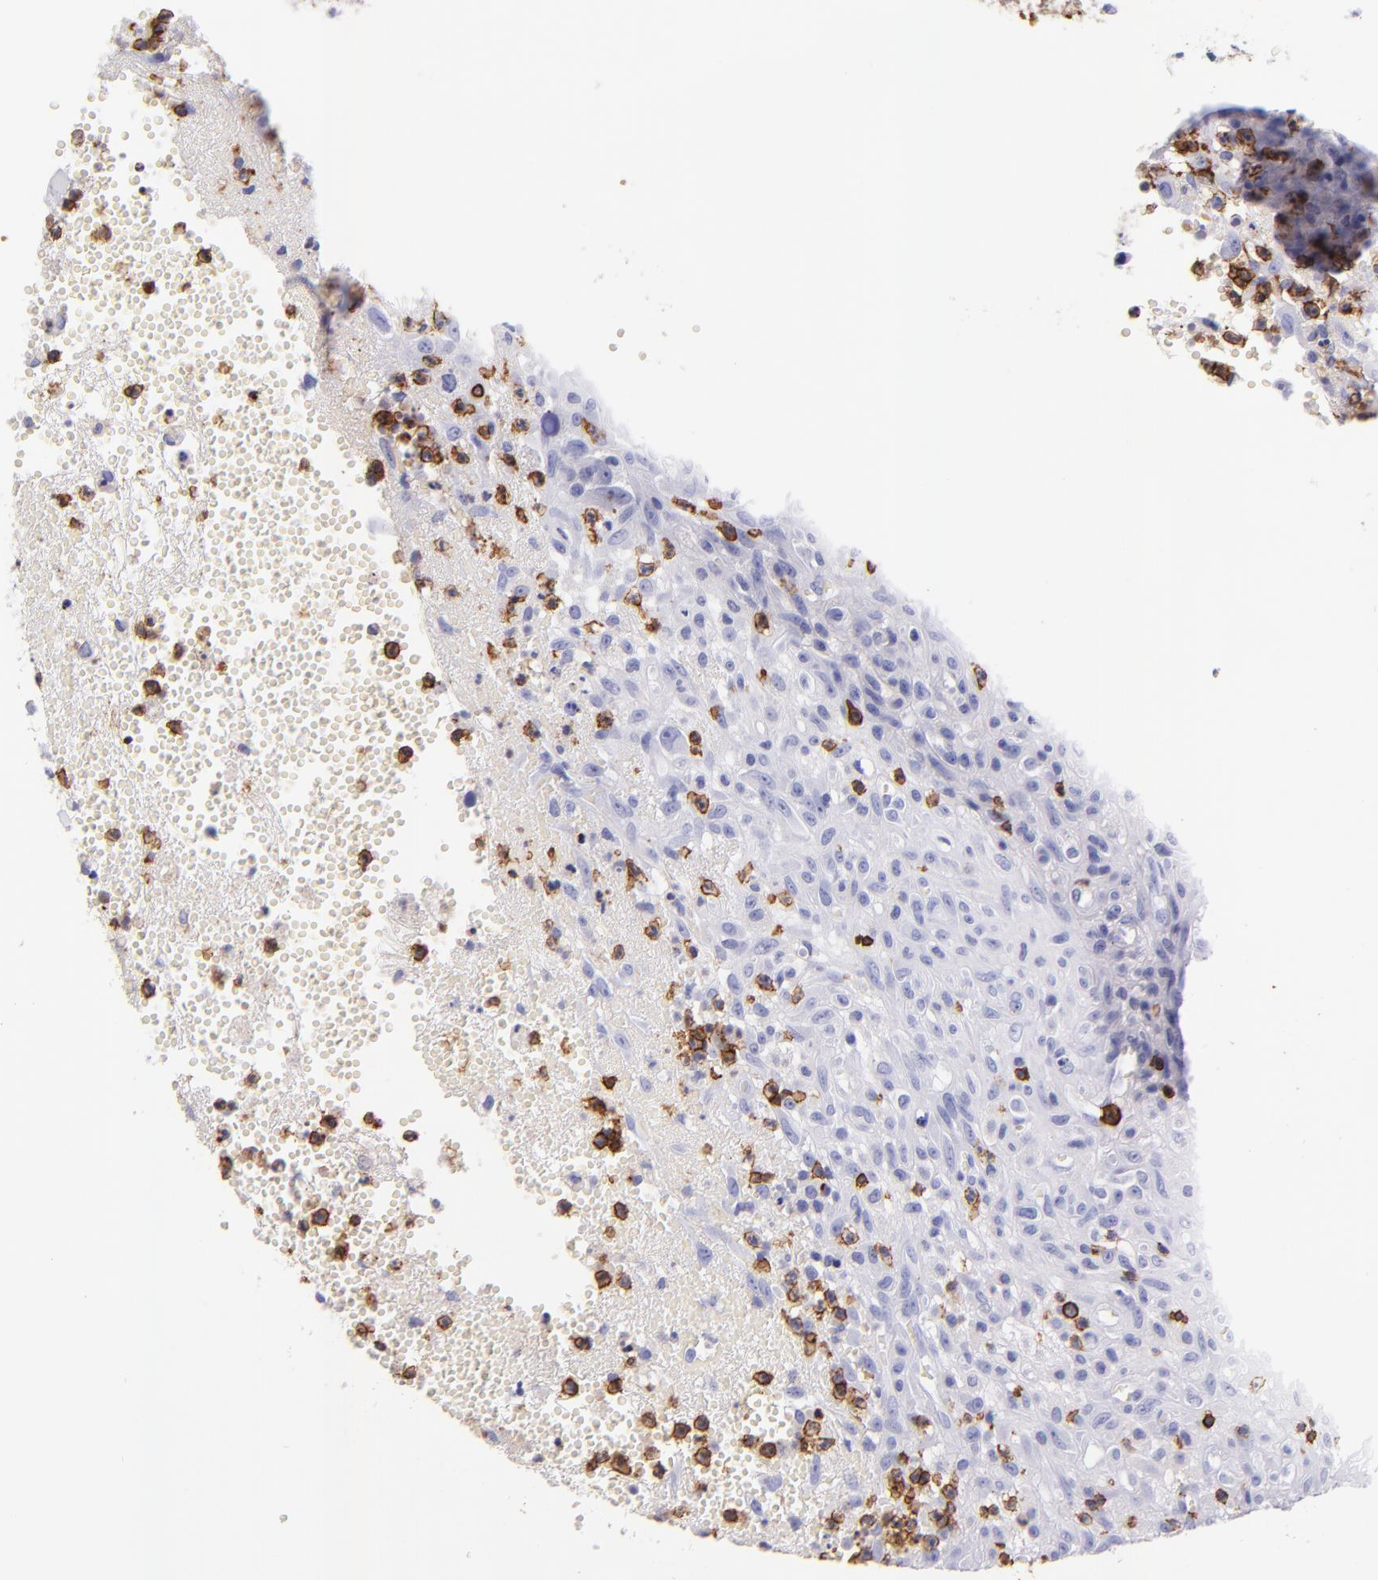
{"staining": {"intensity": "negative", "quantity": "none", "location": "none"}, "tissue": "glioma", "cell_type": "Tumor cells", "image_type": "cancer", "snomed": [{"axis": "morphology", "description": "Glioma, malignant, High grade"}, {"axis": "topography", "description": "Brain"}], "caption": "Human malignant glioma (high-grade) stained for a protein using IHC demonstrates no positivity in tumor cells.", "gene": "SPN", "patient": {"sex": "male", "age": 66}}